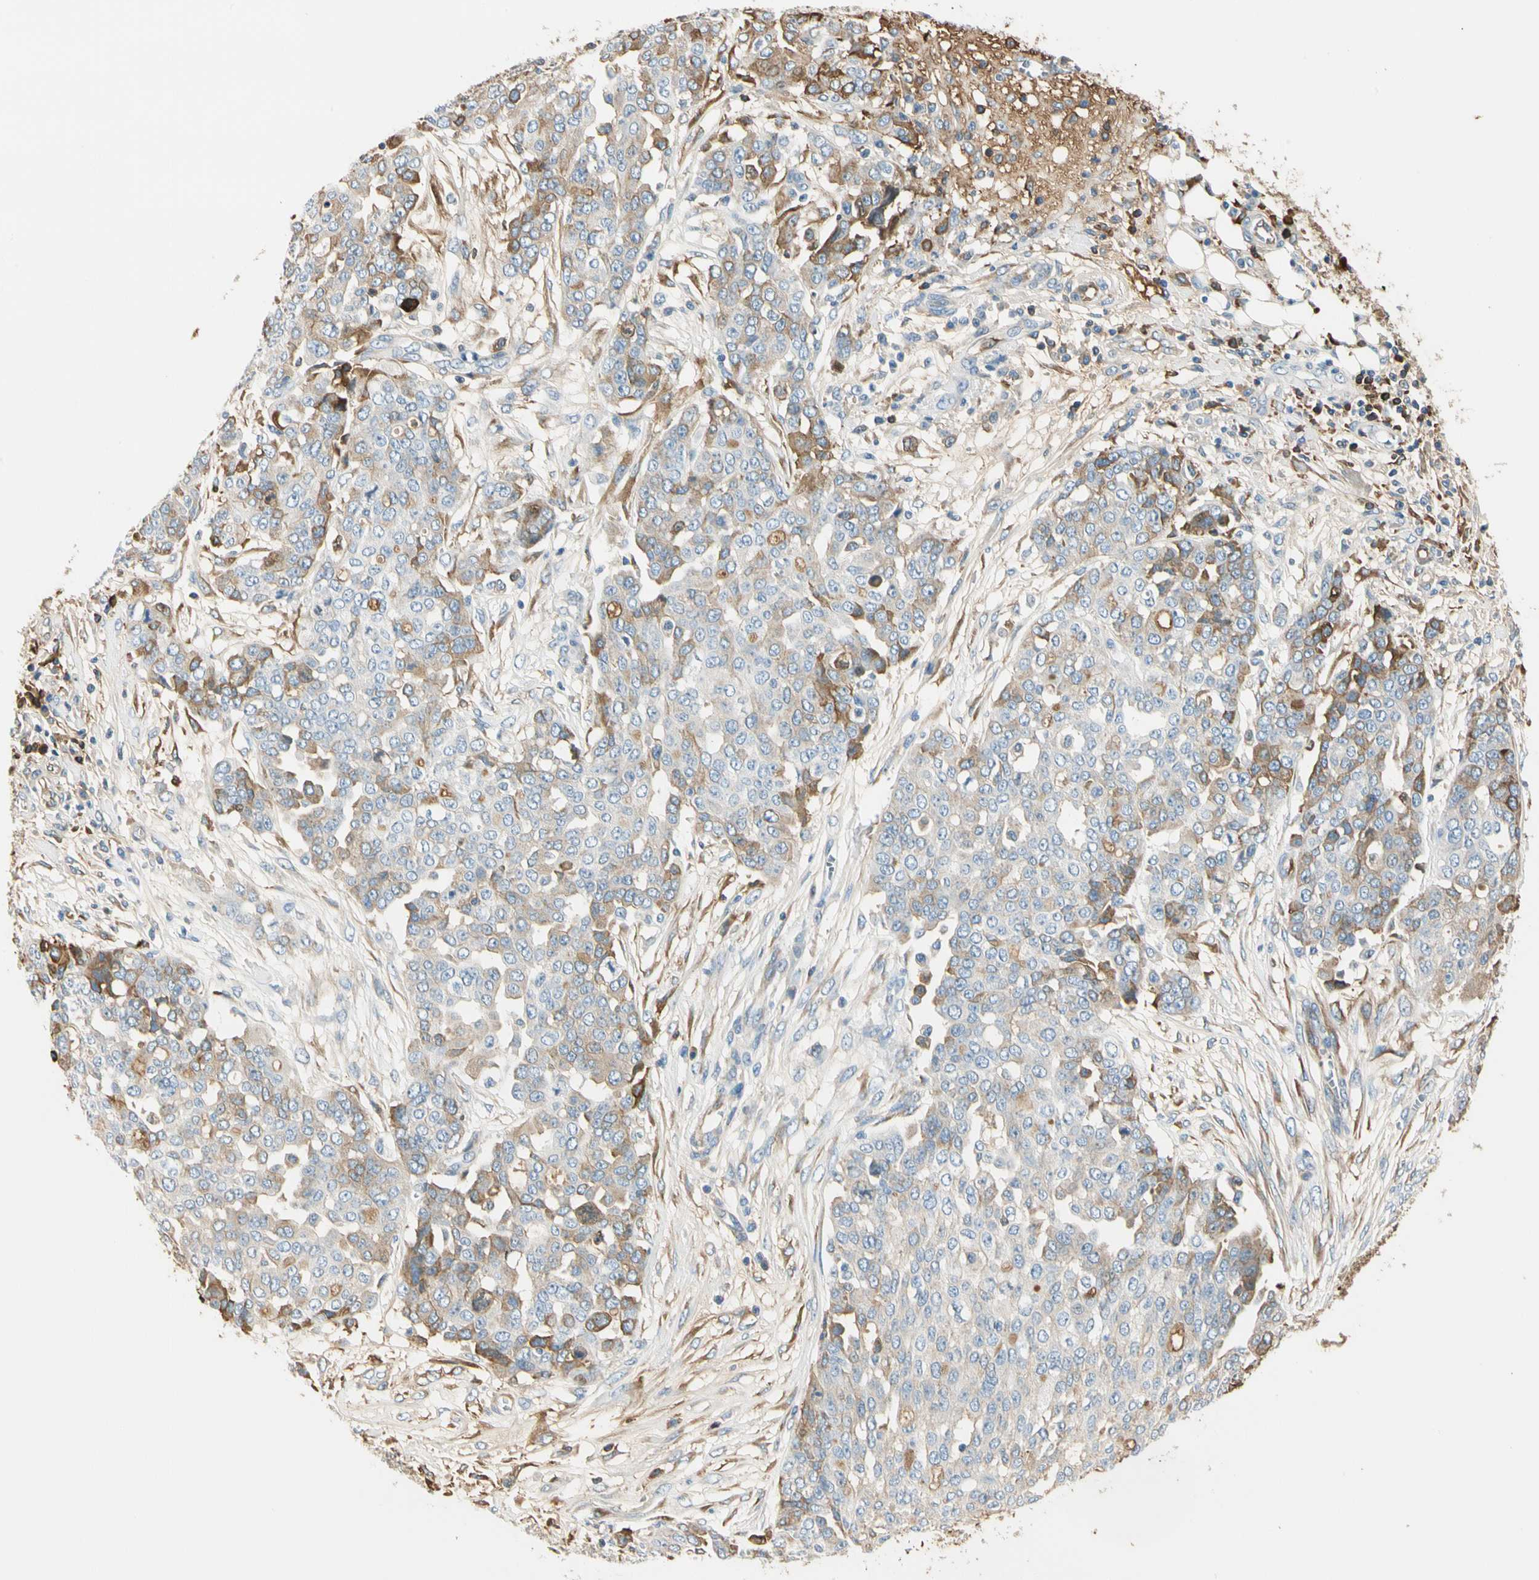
{"staining": {"intensity": "moderate", "quantity": "25%-75%", "location": "cytoplasmic/membranous"}, "tissue": "ovarian cancer", "cell_type": "Tumor cells", "image_type": "cancer", "snomed": [{"axis": "morphology", "description": "Cystadenocarcinoma, serous, NOS"}, {"axis": "topography", "description": "Soft tissue"}, {"axis": "topography", "description": "Ovary"}], "caption": "This image exhibits IHC staining of ovarian serous cystadenocarcinoma, with medium moderate cytoplasmic/membranous staining in approximately 25%-75% of tumor cells.", "gene": "LAMB3", "patient": {"sex": "female", "age": 57}}